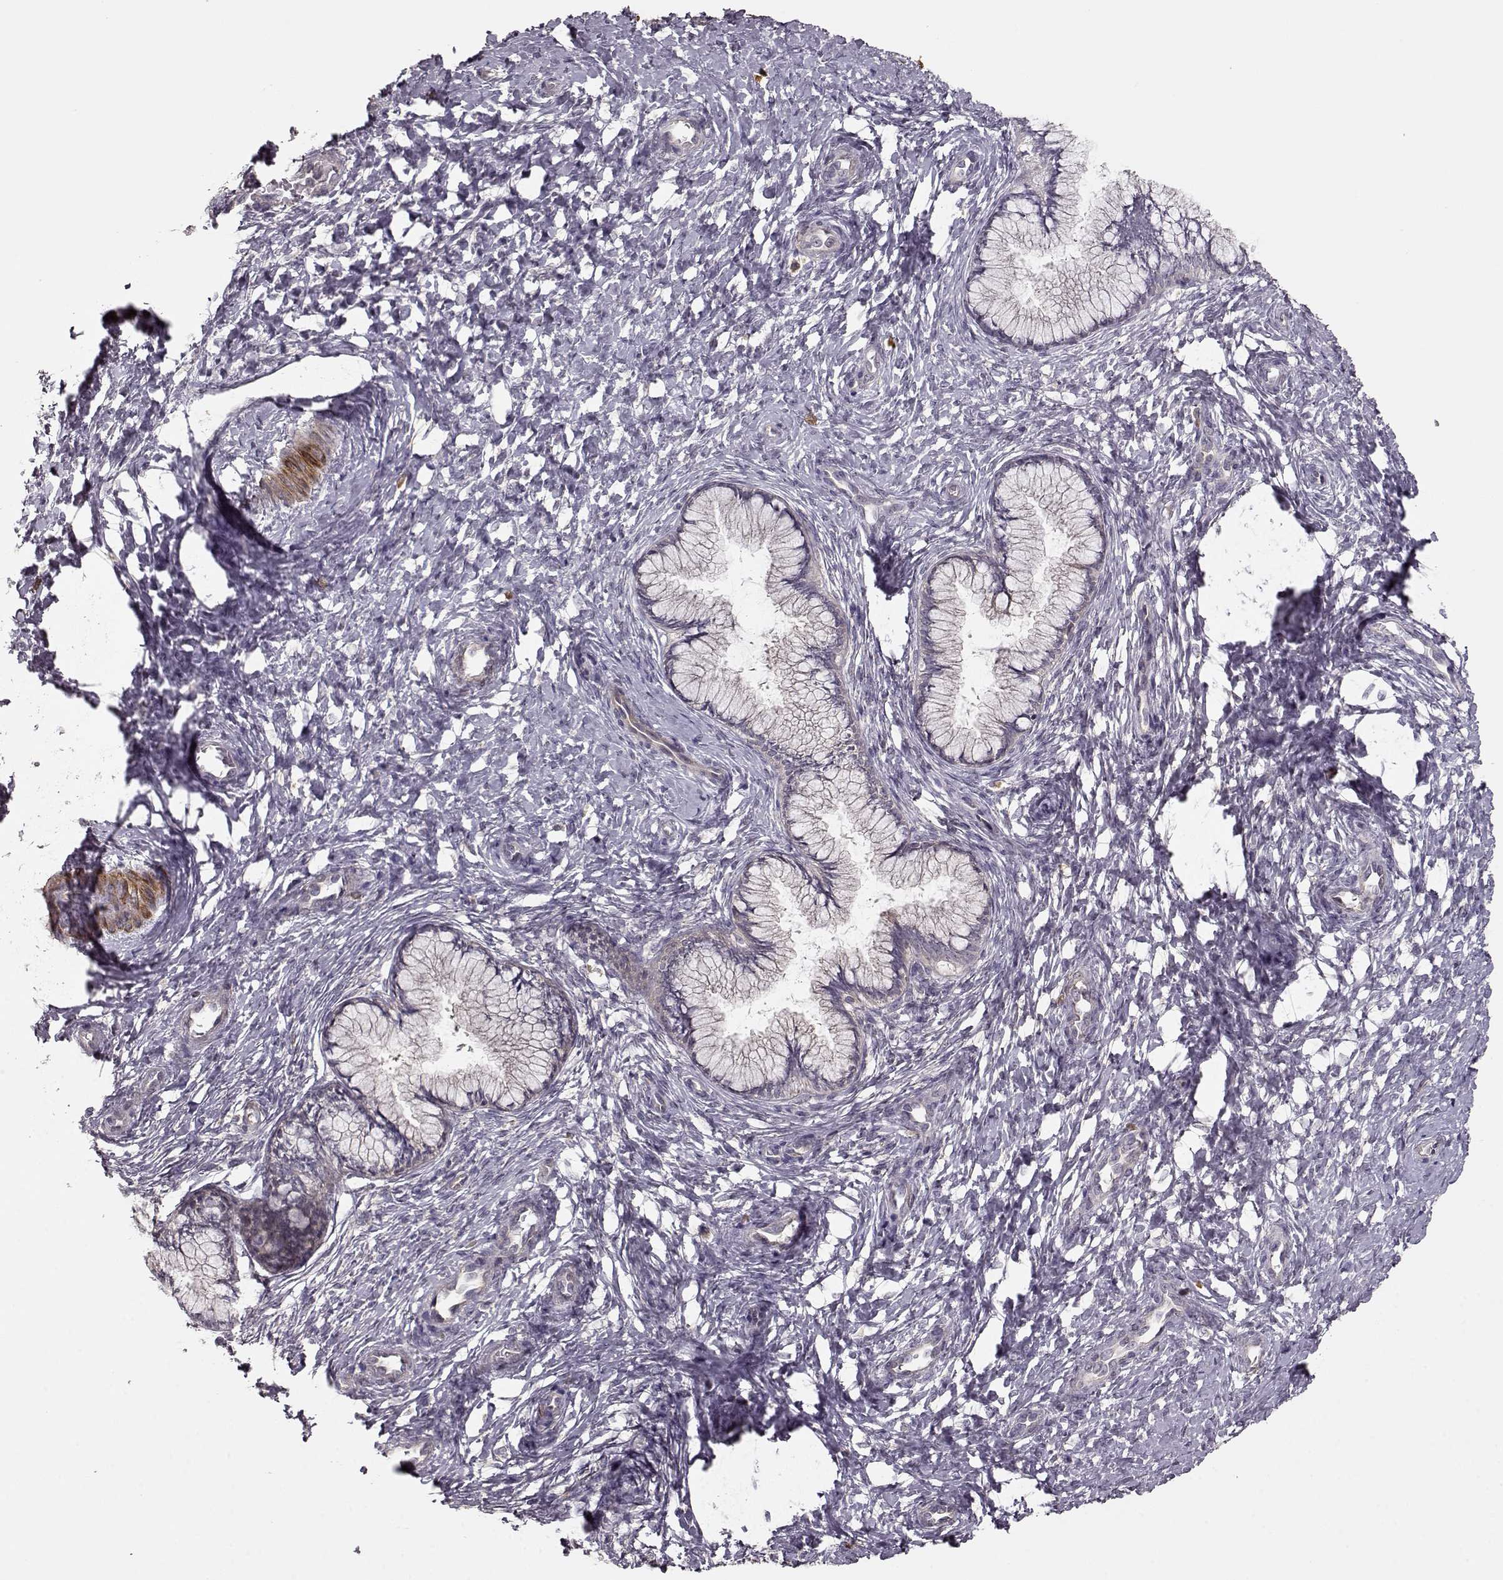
{"staining": {"intensity": "negative", "quantity": "none", "location": "none"}, "tissue": "cervix", "cell_type": "Glandular cells", "image_type": "normal", "snomed": [{"axis": "morphology", "description": "Normal tissue, NOS"}, {"axis": "topography", "description": "Cervix"}], "caption": "An IHC image of normal cervix is shown. There is no staining in glandular cells of cervix. (Brightfield microscopy of DAB IHC at high magnification).", "gene": "SLAIN2", "patient": {"sex": "female", "age": 37}}